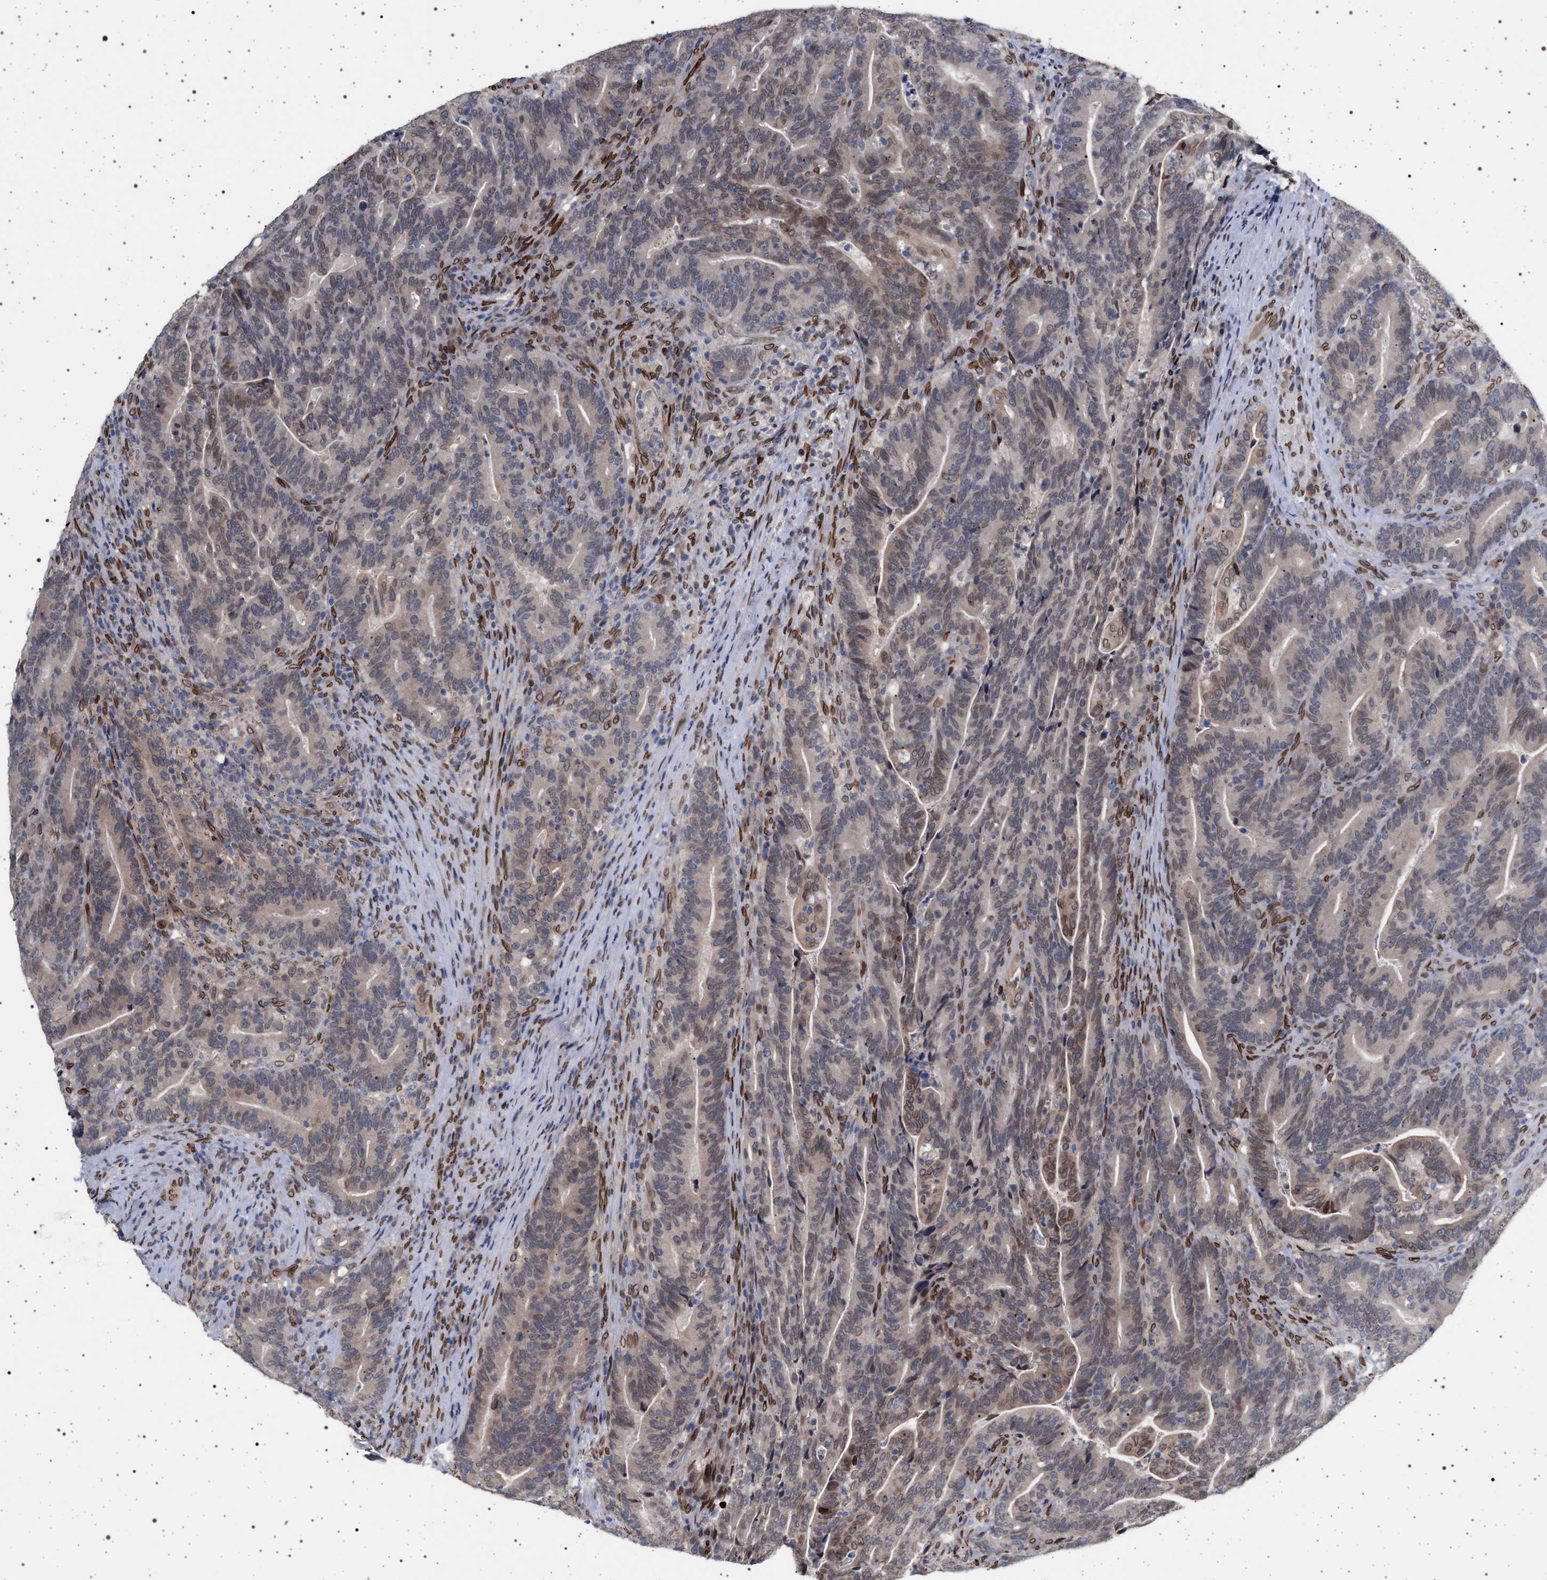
{"staining": {"intensity": "moderate", "quantity": "<25%", "location": "cytoplasmic/membranous,nuclear"}, "tissue": "colorectal cancer", "cell_type": "Tumor cells", "image_type": "cancer", "snomed": [{"axis": "morphology", "description": "Adenocarcinoma, NOS"}, {"axis": "topography", "description": "Colon"}], "caption": "Immunohistochemical staining of colorectal adenocarcinoma demonstrates moderate cytoplasmic/membranous and nuclear protein positivity in about <25% of tumor cells.", "gene": "ING2", "patient": {"sex": "female", "age": 66}}